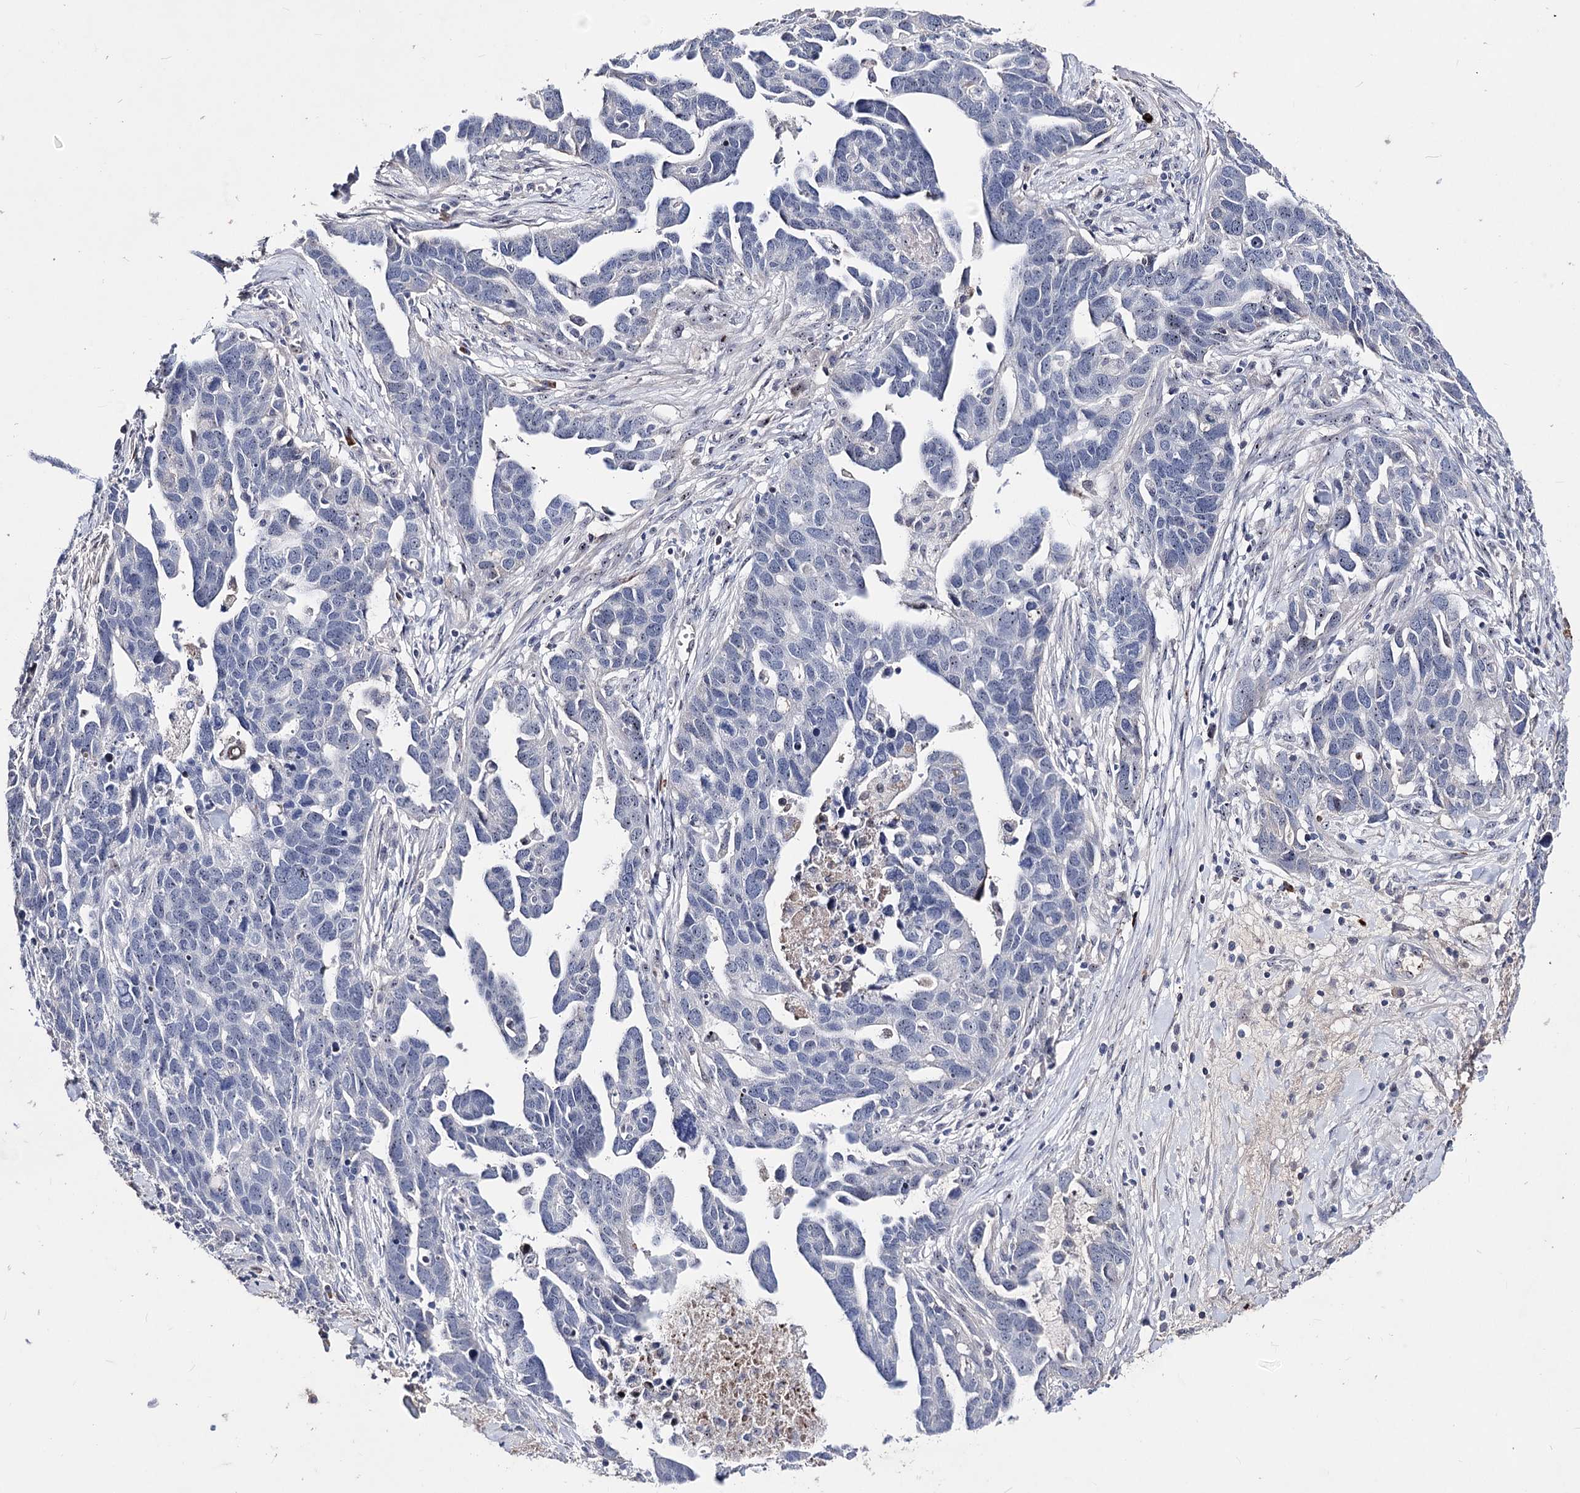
{"staining": {"intensity": "negative", "quantity": "none", "location": "none"}, "tissue": "ovarian cancer", "cell_type": "Tumor cells", "image_type": "cancer", "snomed": [{"axis": "morphology", "description": "Cystadenocarcinoma, serous, NOS"}, {"axis": "topography", "description": "Ovary"}], "caption": "Ovarian serous cystadenocarcinoma stained for a protein using IHC reveals no positivity tumor cells.", "gene": "PCGF5", "patient": {"sex": "female", "age": 54}}